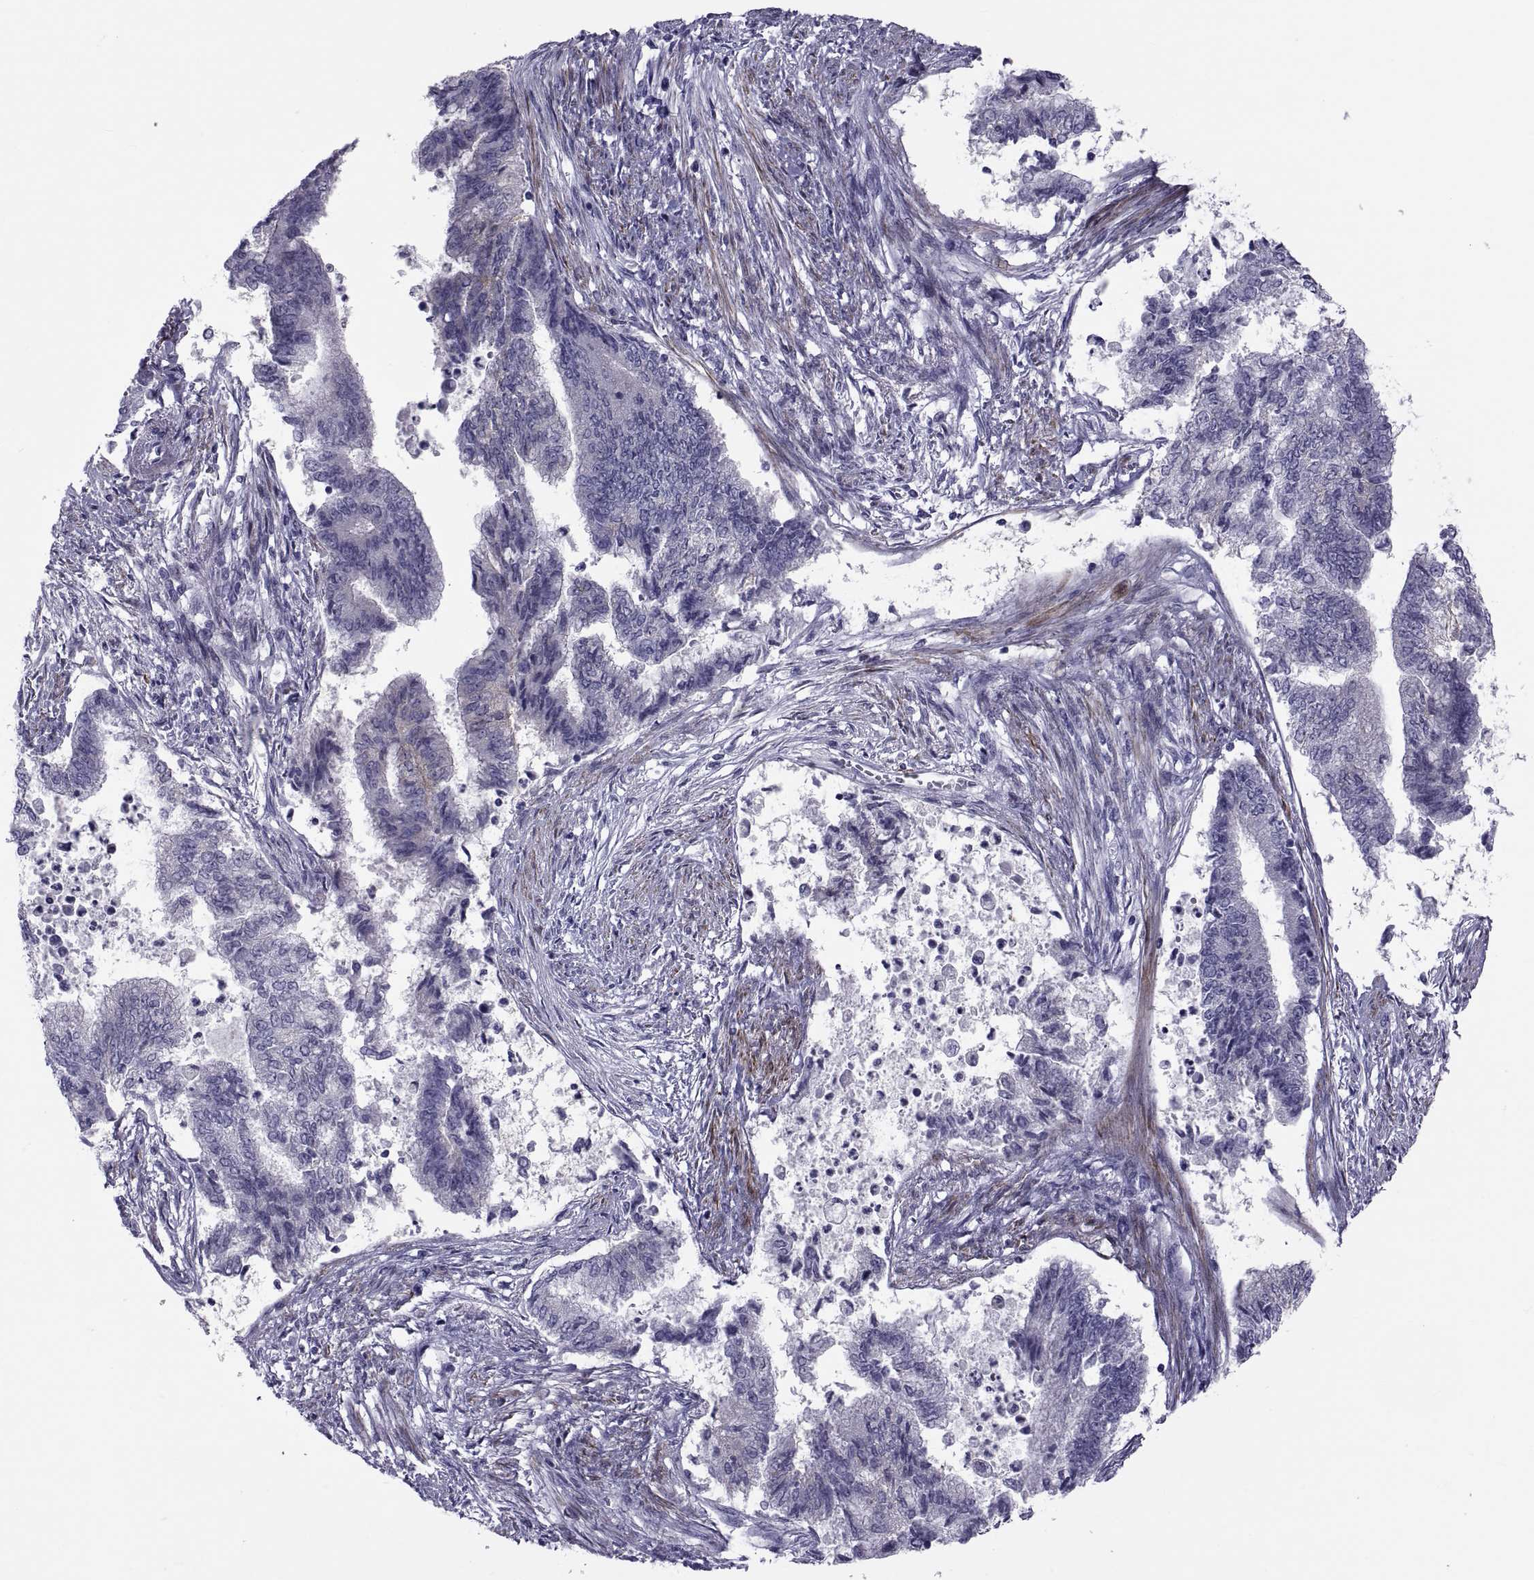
{"staining": {"intensity": "negative", "quantity": "none", "location": "none"}, "tissue": "endometrial cancer", "cell_type": "Tumor cells", "image_type": "cancer", "snomed": [{"axis": "morphology", "description": "Adenocarcinoma, NOS"}, {"axis": "topography", "description": "Endometrium"}], "caption": "DAB (3,3'-diaminobenzidine) immunohistochemical staining of endometrial adenocarcinoma shows no significant expression in tumor cells. The staining was performed using DAB to visualize the protein expression in brown, while the nuclei were stained in blue with hematoxylin (Magnification: 20x).", "gene": "TMEM158", "patient": {"sex": "female", "age": 65}}